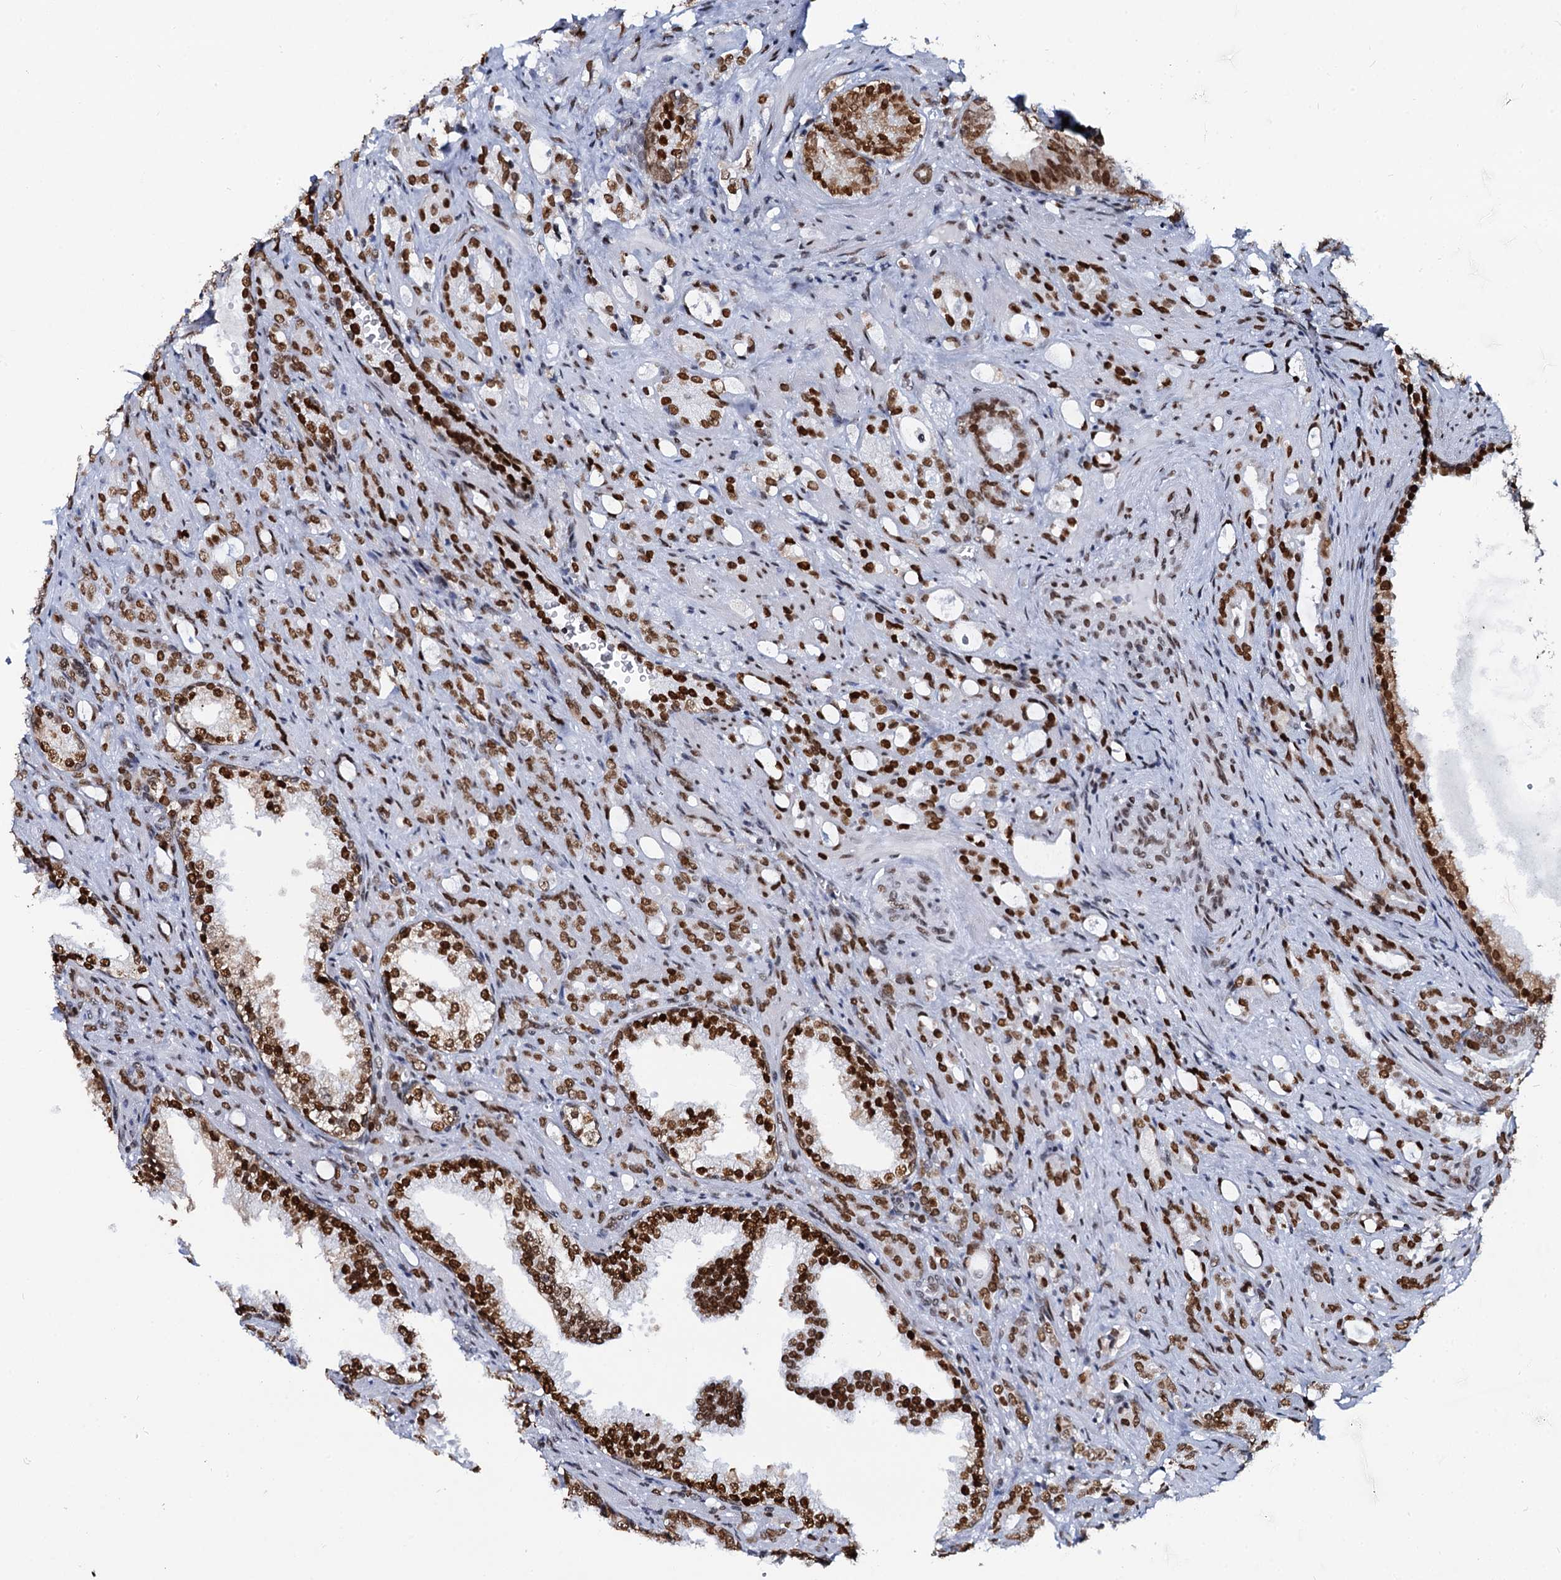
{"staining": {"intensity": "strong", "quantity": ">75%", "location": "nuclear"}, "tissue": "prostate cancer", "cell_type": "Tumor cells", "image_type": "cancer", "snomed": [{"axis": "morphology", "description": "Adenocarcinoma, High grade"}, {"axis": "topography", "description": "Prostate"}], "caption": "Immunohistochemical staining of human prostate cancer (high-grade adenocarcinoma) displays strong nuclear protein staining in about >75% of tumor cells. (DAB = brown stain, brightfield microscopy at high magnification).", "gene": "CMAS", "patient": {"sex": "male", "age": 72}}